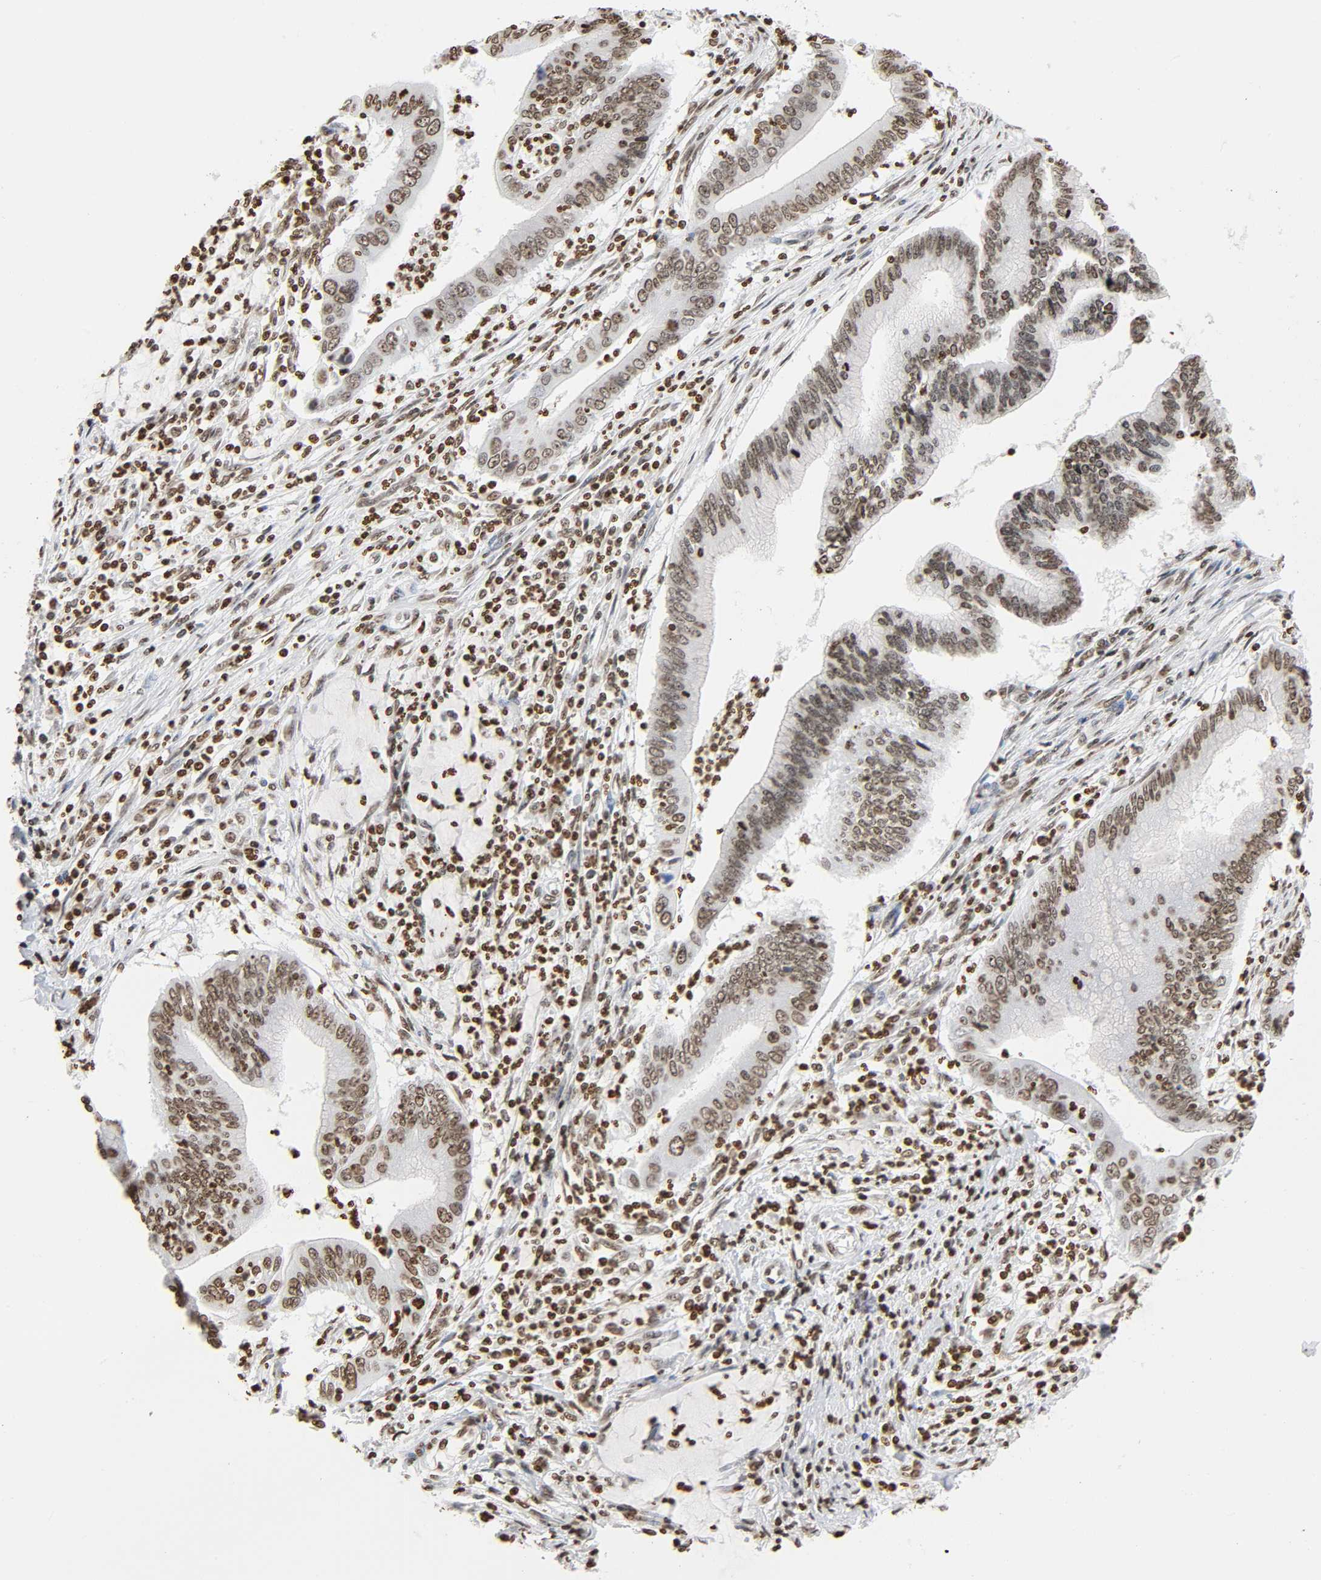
{"staining": {"intensity": "moderate", "quantity": ">75%", "location": "nuclear"}, "tissue": "cervical cancer", "cell_type": "Tumor cells", "image_type": "cancer", "snomed": [{"axis": "morphology", "description": "Adenocarcinoma, NOS"}, {"axis": "topography", "description": "Cervix"}], "caption": "A micrograph showing moderate nuclear expression in about >75% of tumor cells in cervical cancer (adenocarcinoma), as visualized by brown immunohistochemical staining.", "gene": "HOXA6", "patient": {"sex": "female", "age": 36}}